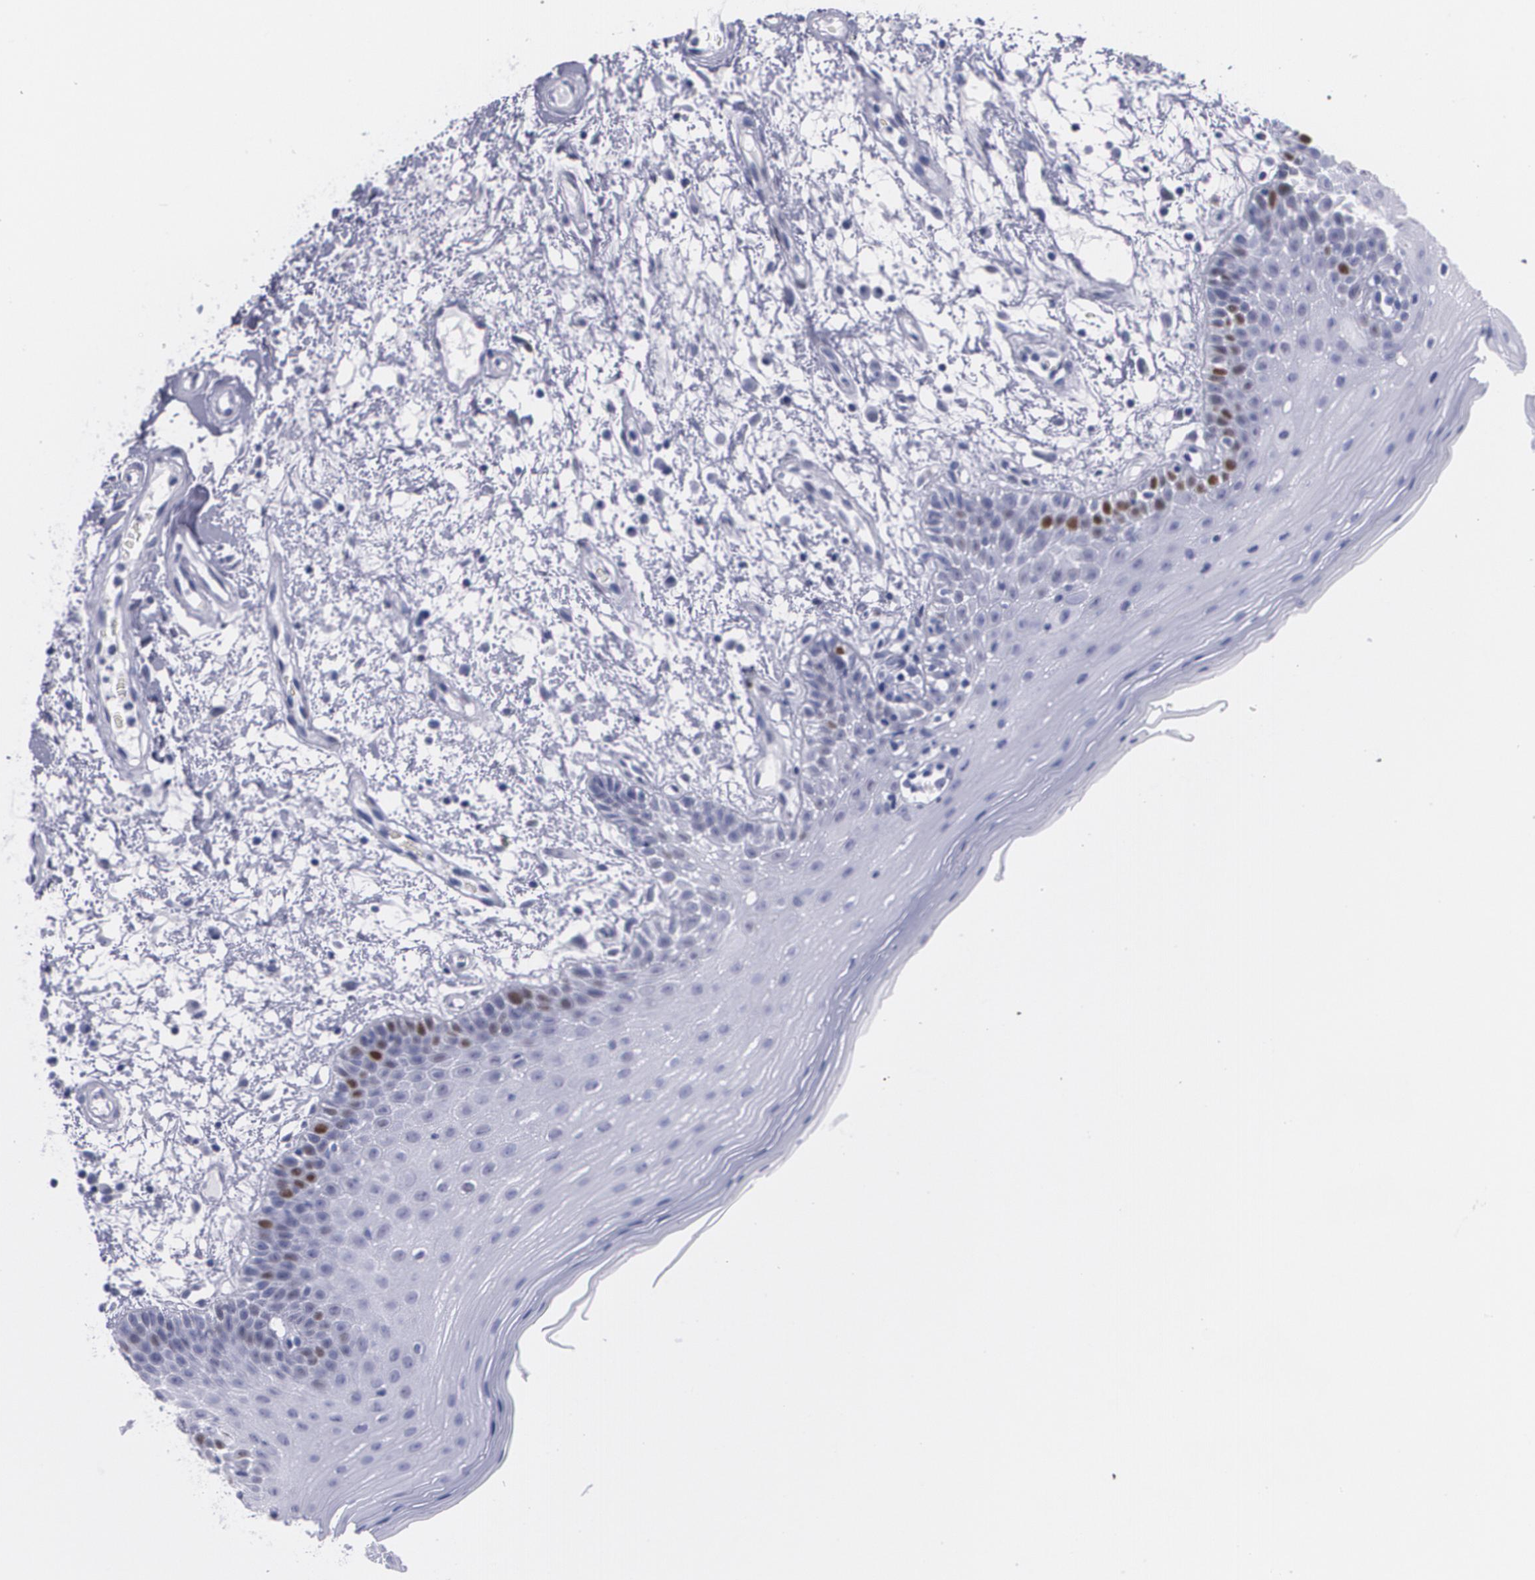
{"staining": {"intensity": "strong", "quantity": "<25%", "location": "nuclear"}, "tissue": "oral mucosa", "cell_type": "Squamous epithelial cells", "image_type": "normal", "snomed": [{"axis": "morphology", "description": "Normal tissue, NOS"}, {"axis": "morphology", "description": "Squamous cell carcinoma, NOS"}, {"axis": "topography", "description": "Skeletal muscle"}, {"axis": "topography", "description": "Oral tissue"}, {"axis": "topography", "description": "Head-Neck"}], "caption": "A medium amount of strong nuclear staining is present in about <25% of squamous epithelial cells in normal oral mucosa.", "gene": "TP53", "patient": {"sex": "male", "age": 71}}